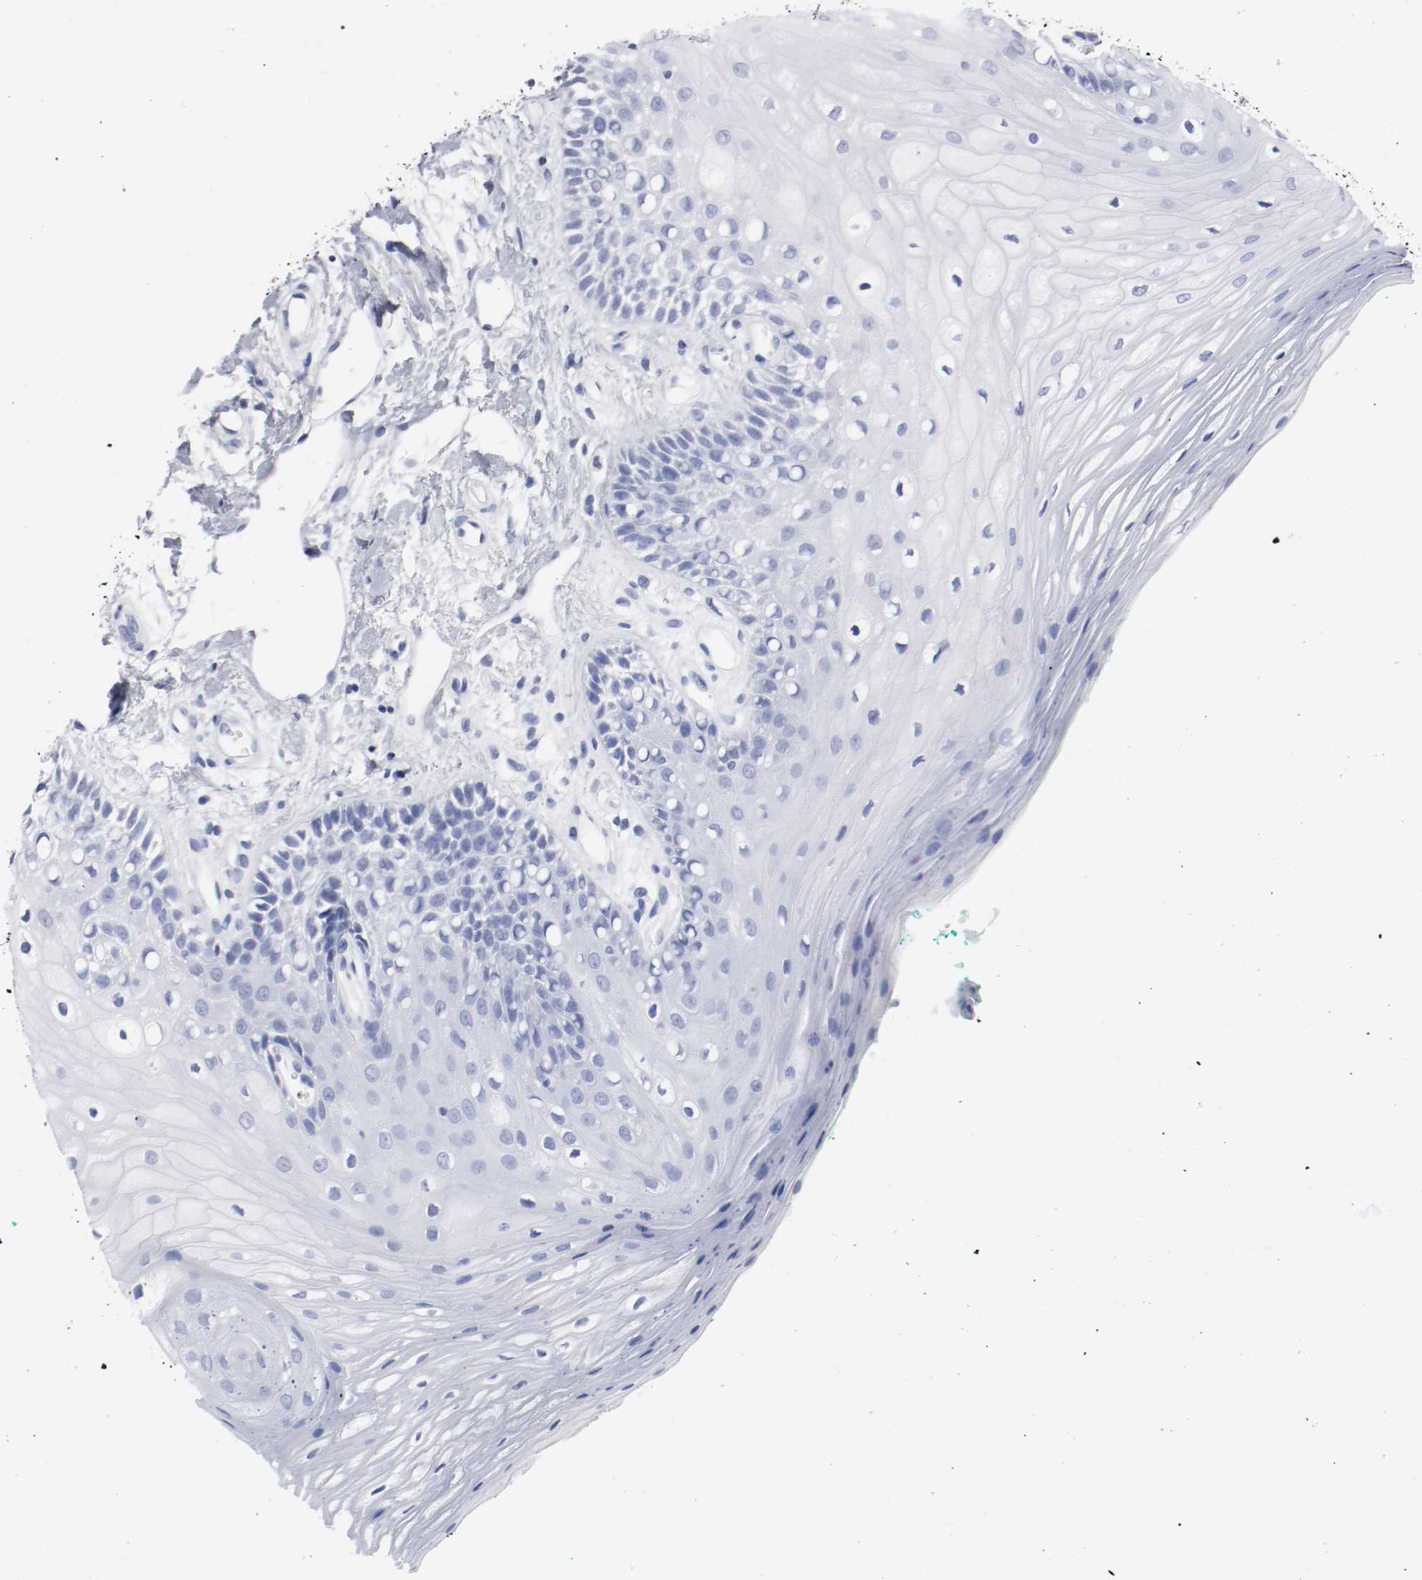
{"staining": {"intensity": "negative", "quantity": "none", "location": "none"}, "tissue": "oral mucosa", "cell_type": "Squamous epithelial cells", "image_type": "normal", "snomed": [{"axis": "morphology", "description": "Normal tissue, NOS"}, {"axis": "morphology", "description": "Squamous cell carcinoma, NOS"}, {"axis": "topography", "description": "Skeletal muscle"}, {"axis": "topography", "description": "Oral tissue"}, {"axis": "topography", "description": "Head-Neck"}], "caption": "This is an immunohistochemistry (IHC) image of benign human oral mucosa. There is no expression in squamous epithelial cells.", "gene": "GAD1", "patient": {"sex": "female", "age": 84}}